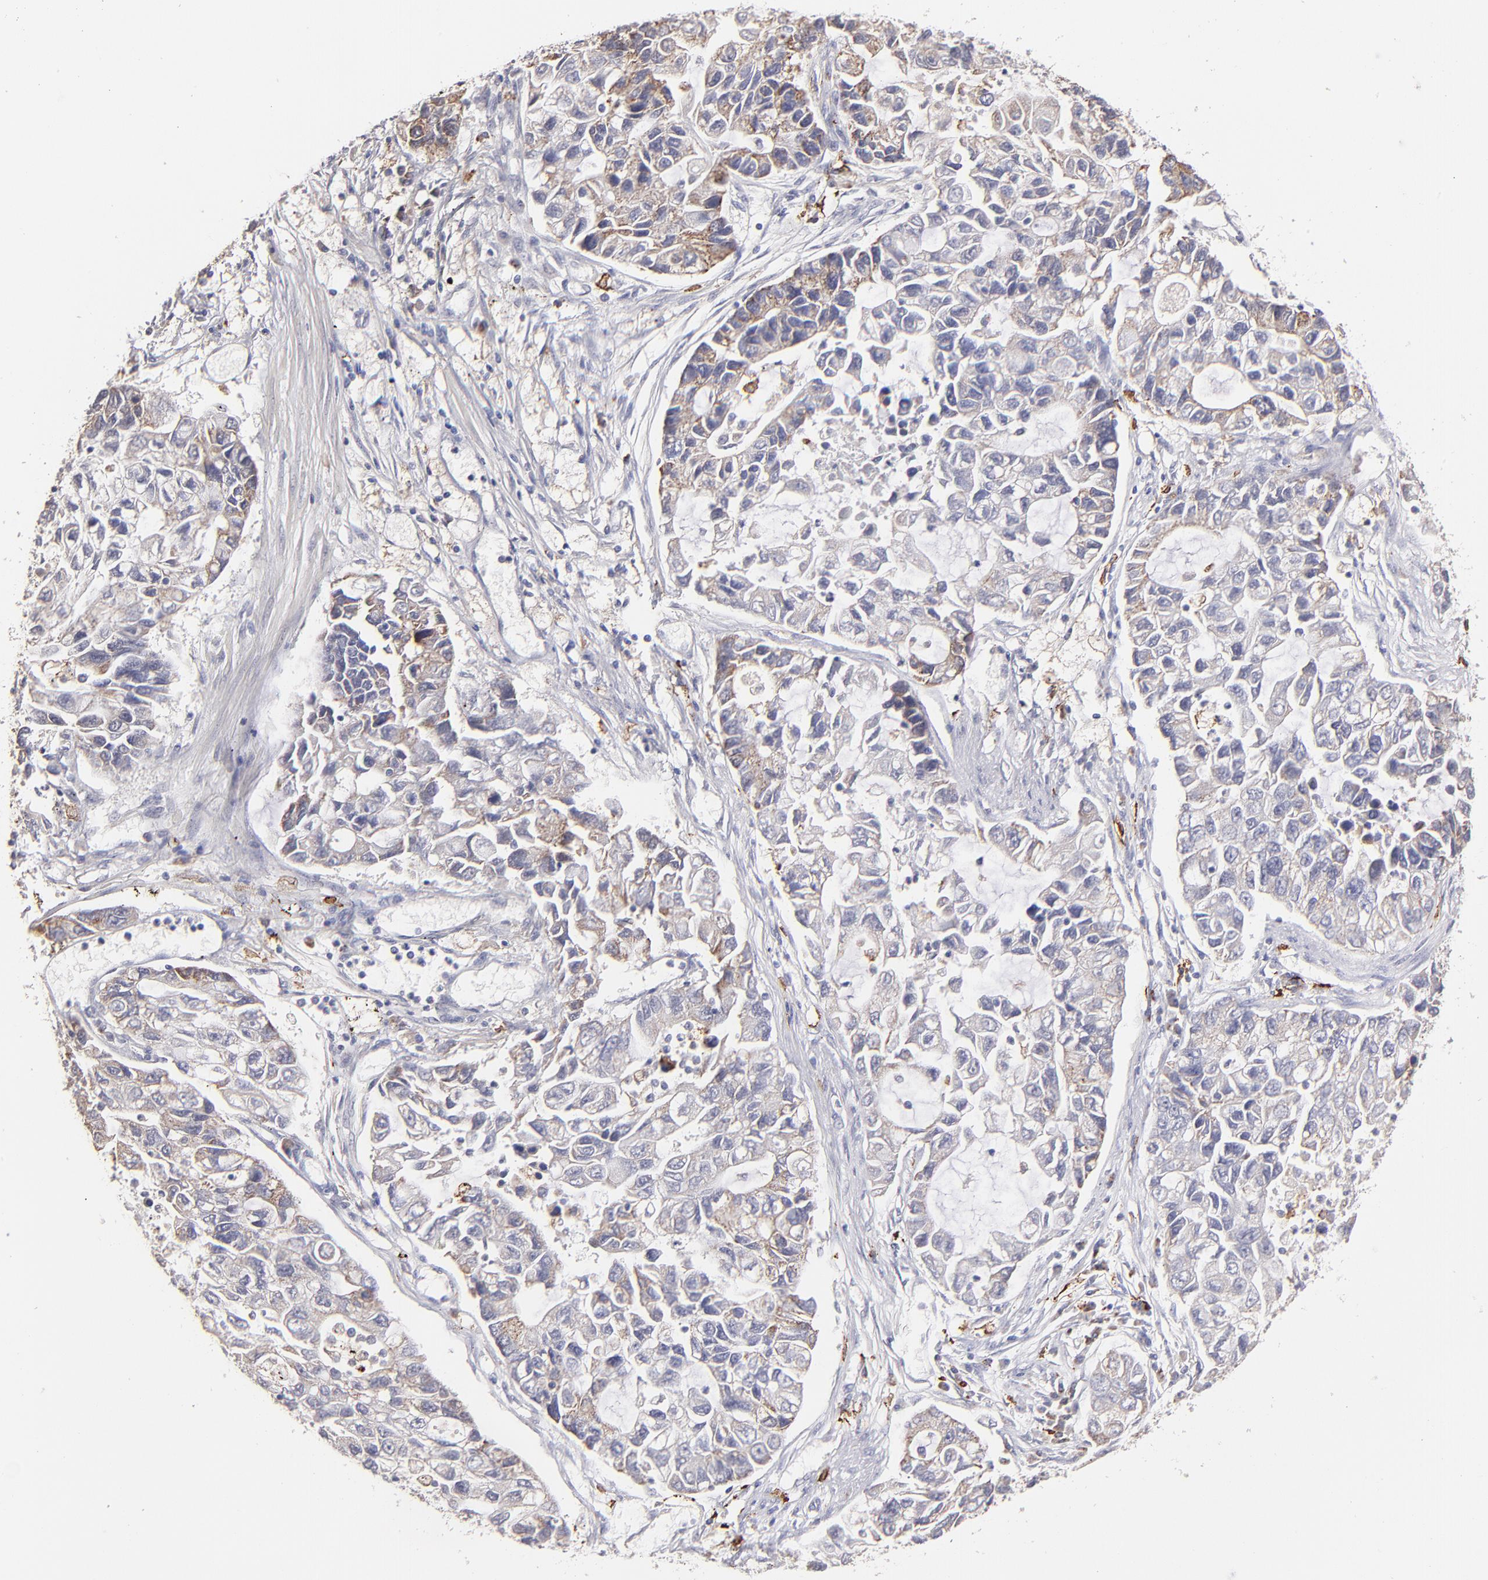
{"staining": {"intensity": "moderate", "quantity": "<25%", "location": "cytoplasmic/membranous"}, "tissue": "lung cancer", "cell_type": "Tumor cells", "image_type": "cancer", "snomed": [{"axis": "morphology", "description": "Adenocarcinoma, NOS"}, {"axis": "topography", "description": "Lung"}], "caption": "Protein staining of lung cancer (adenocarcinoma) tissue exhibits moderate cytoplasmic/membranous expression in about <25% of tumor cells.", "gene": "GLDC", "patient": {"sex": "female", "age": 51}}